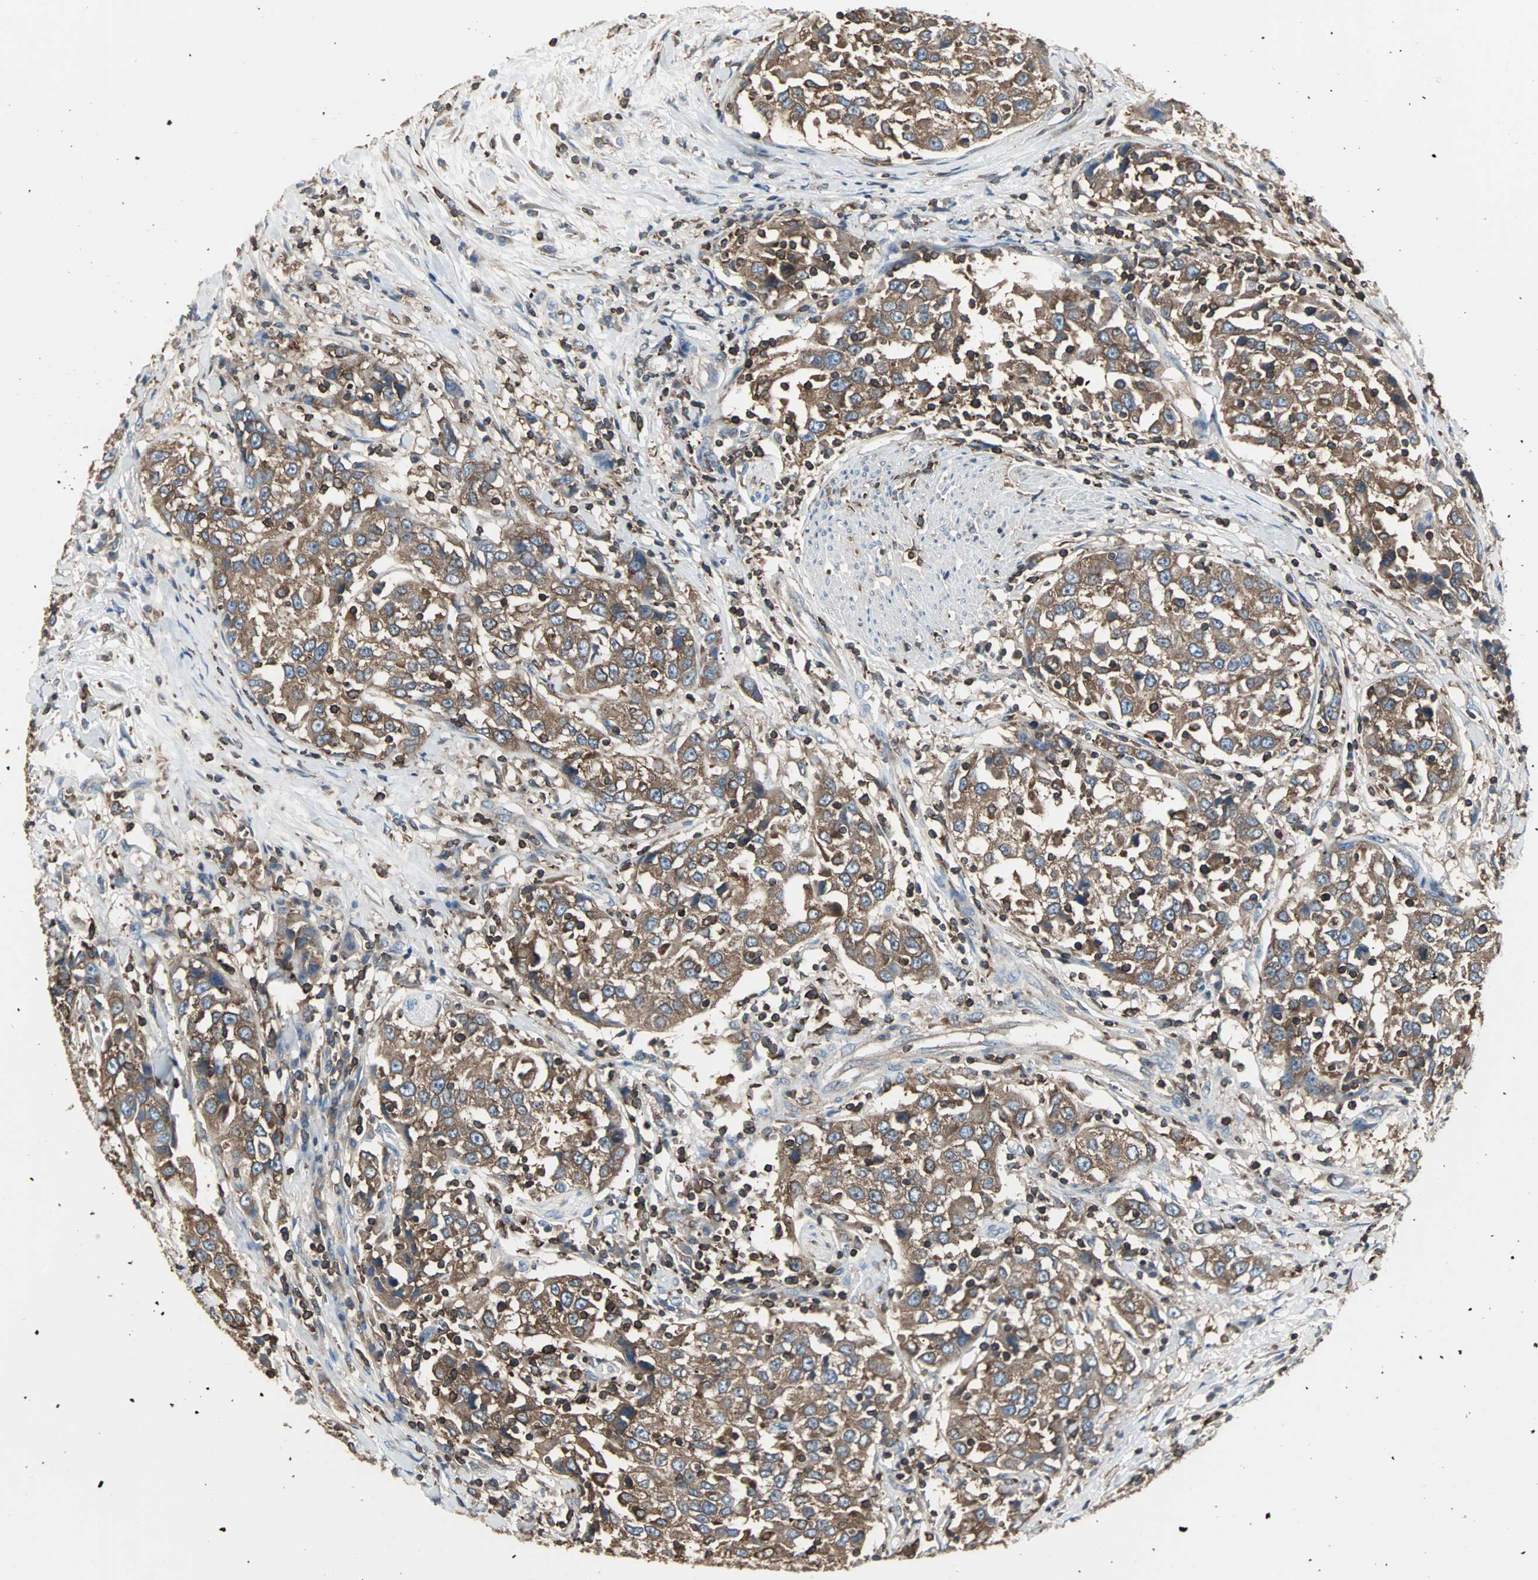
{"staining": {"intensity": "strong", "quantity": ">75%", "location": "cytoplasmic/membranous"}, "tissue": "urothelial cancer", "cell_type": "Tumor cells", "image_type": "cancer", "snomed": [{"axis": "morphology", "description": "Urothelial carcinoma, High grade"}, {"axis": "topography", "description": "Urinary bladder"}], "caption": "DAB (3,3'-diaminobenzidine) immunohistochemical staining of urothelial carcinoma (high-grade) shows strong cytoplasmic/membranous protein positivity in approximately >75% of tumor cells.", "gene": "LRRFIP1", "patient": {"sex": "female", "age": 80}}